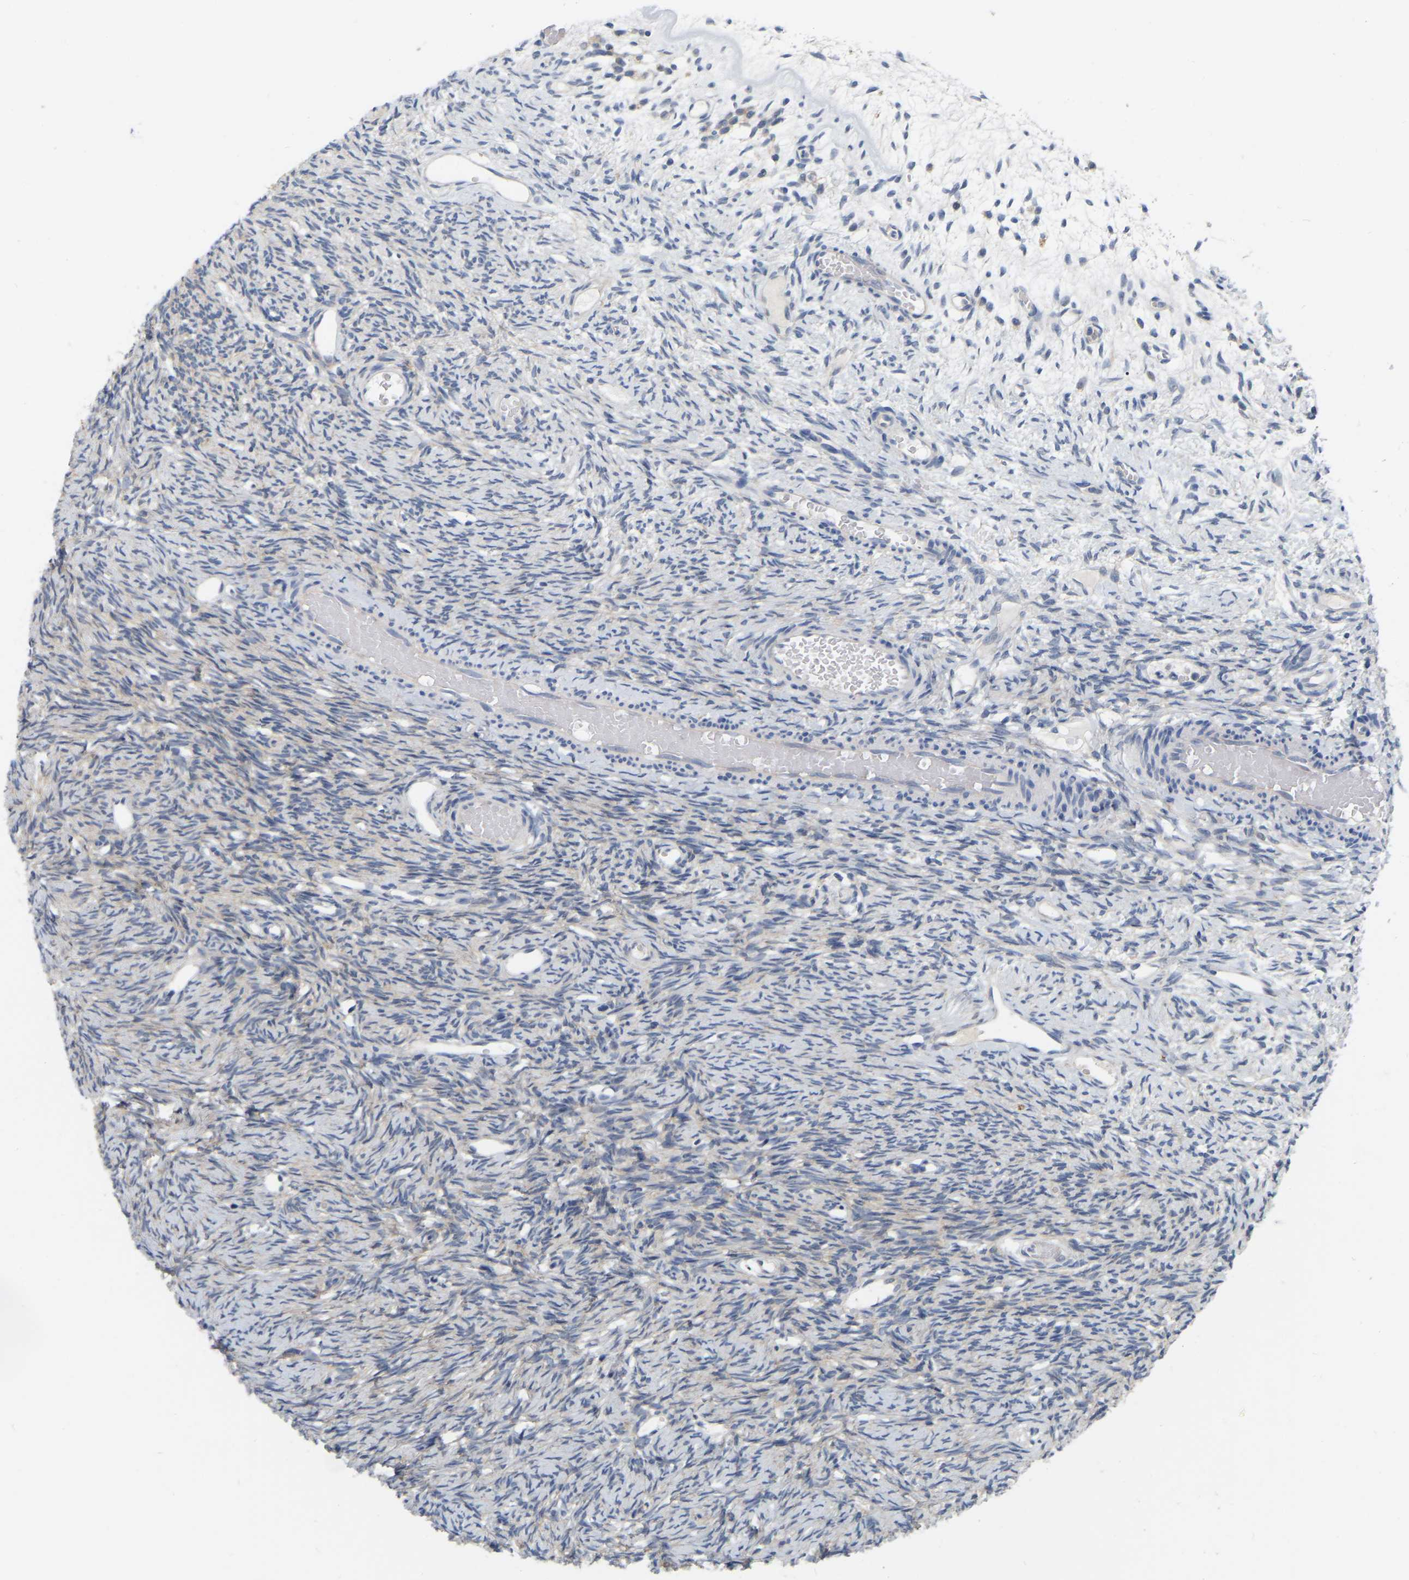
{"staining": {"intensity": "weak", "quantity": ">75%", "location": "cytoplasmic/membranous"}, "tissue": "ovary", "cell_type": "Follicle cells", "image_type": "normal", "snomed": [{"axis": "morphology", "description": "Normal tissue, NOS"}, {"axis": "topography", "description": "Ovary"}], "caption": "Unremarkable ovary reveals weak cytoplasmic/membranous positivity in approximately >75% of follicle cells (IHC, brightfield microscopy, high magnification)..", "gene": "WIPI2", "patient": {"sex": "female", "age": 33}}